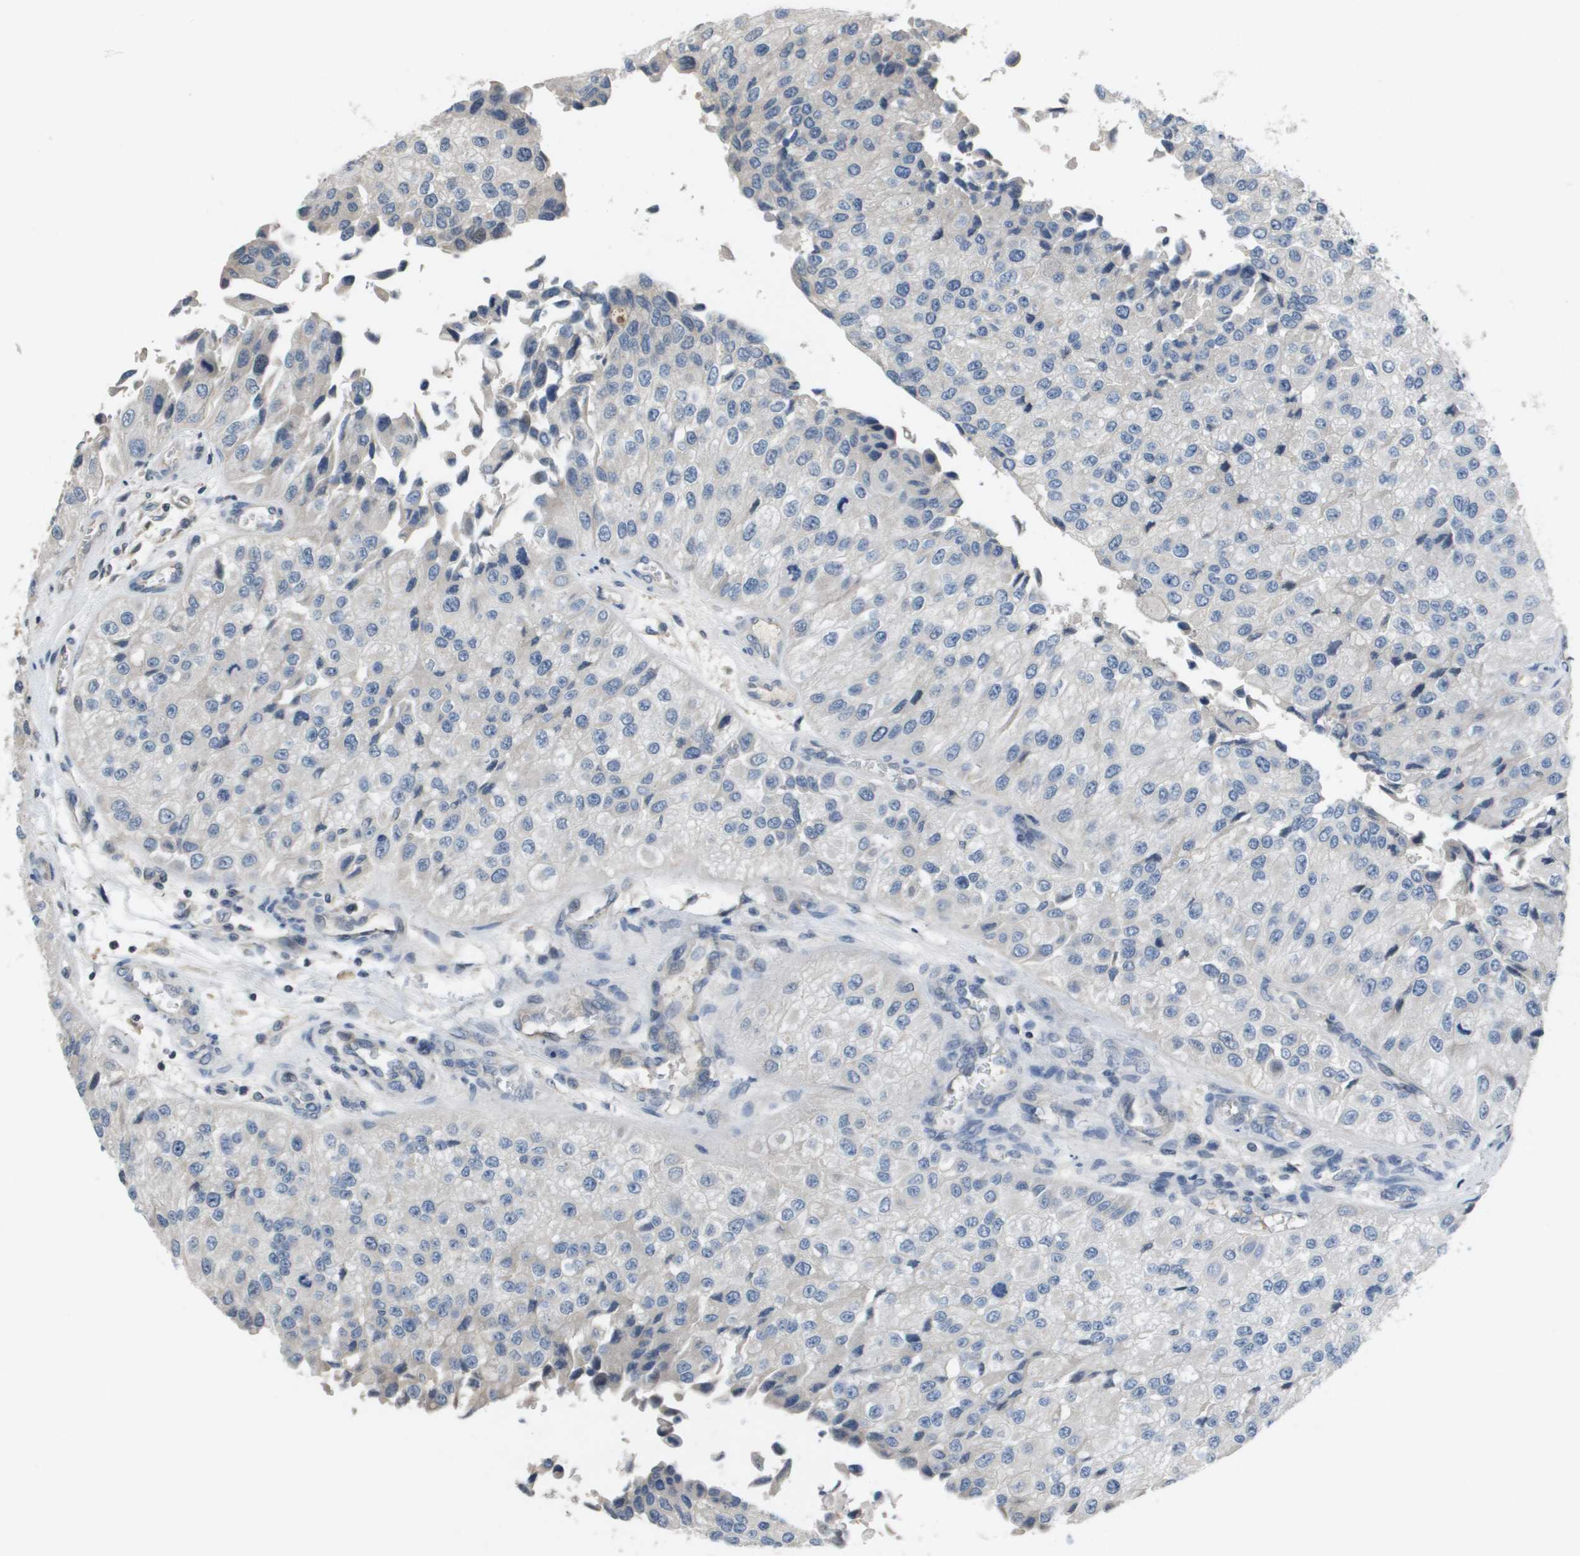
{"staining": {"intensity": "negative", "quantity": "none", "location": "none"}, "tissue": "urothelial cancer", "cell_type": "Tumor cells", "image_type": "cancer", "snomed": [{"axis": "morphology", "description": "Urothelial carcinoma, High grade"}, {"axis": "topography", "description": "Kidney"}, {"axis": "topography", "description": "Urinary bladder"}], "caption": "Immunohistochemical staining of high-grade urothelial carcinoma demonstrates no significant staining in tumor cells.", "gene": "CAPN11", "patient": {"sex": "male", "age": 77}}